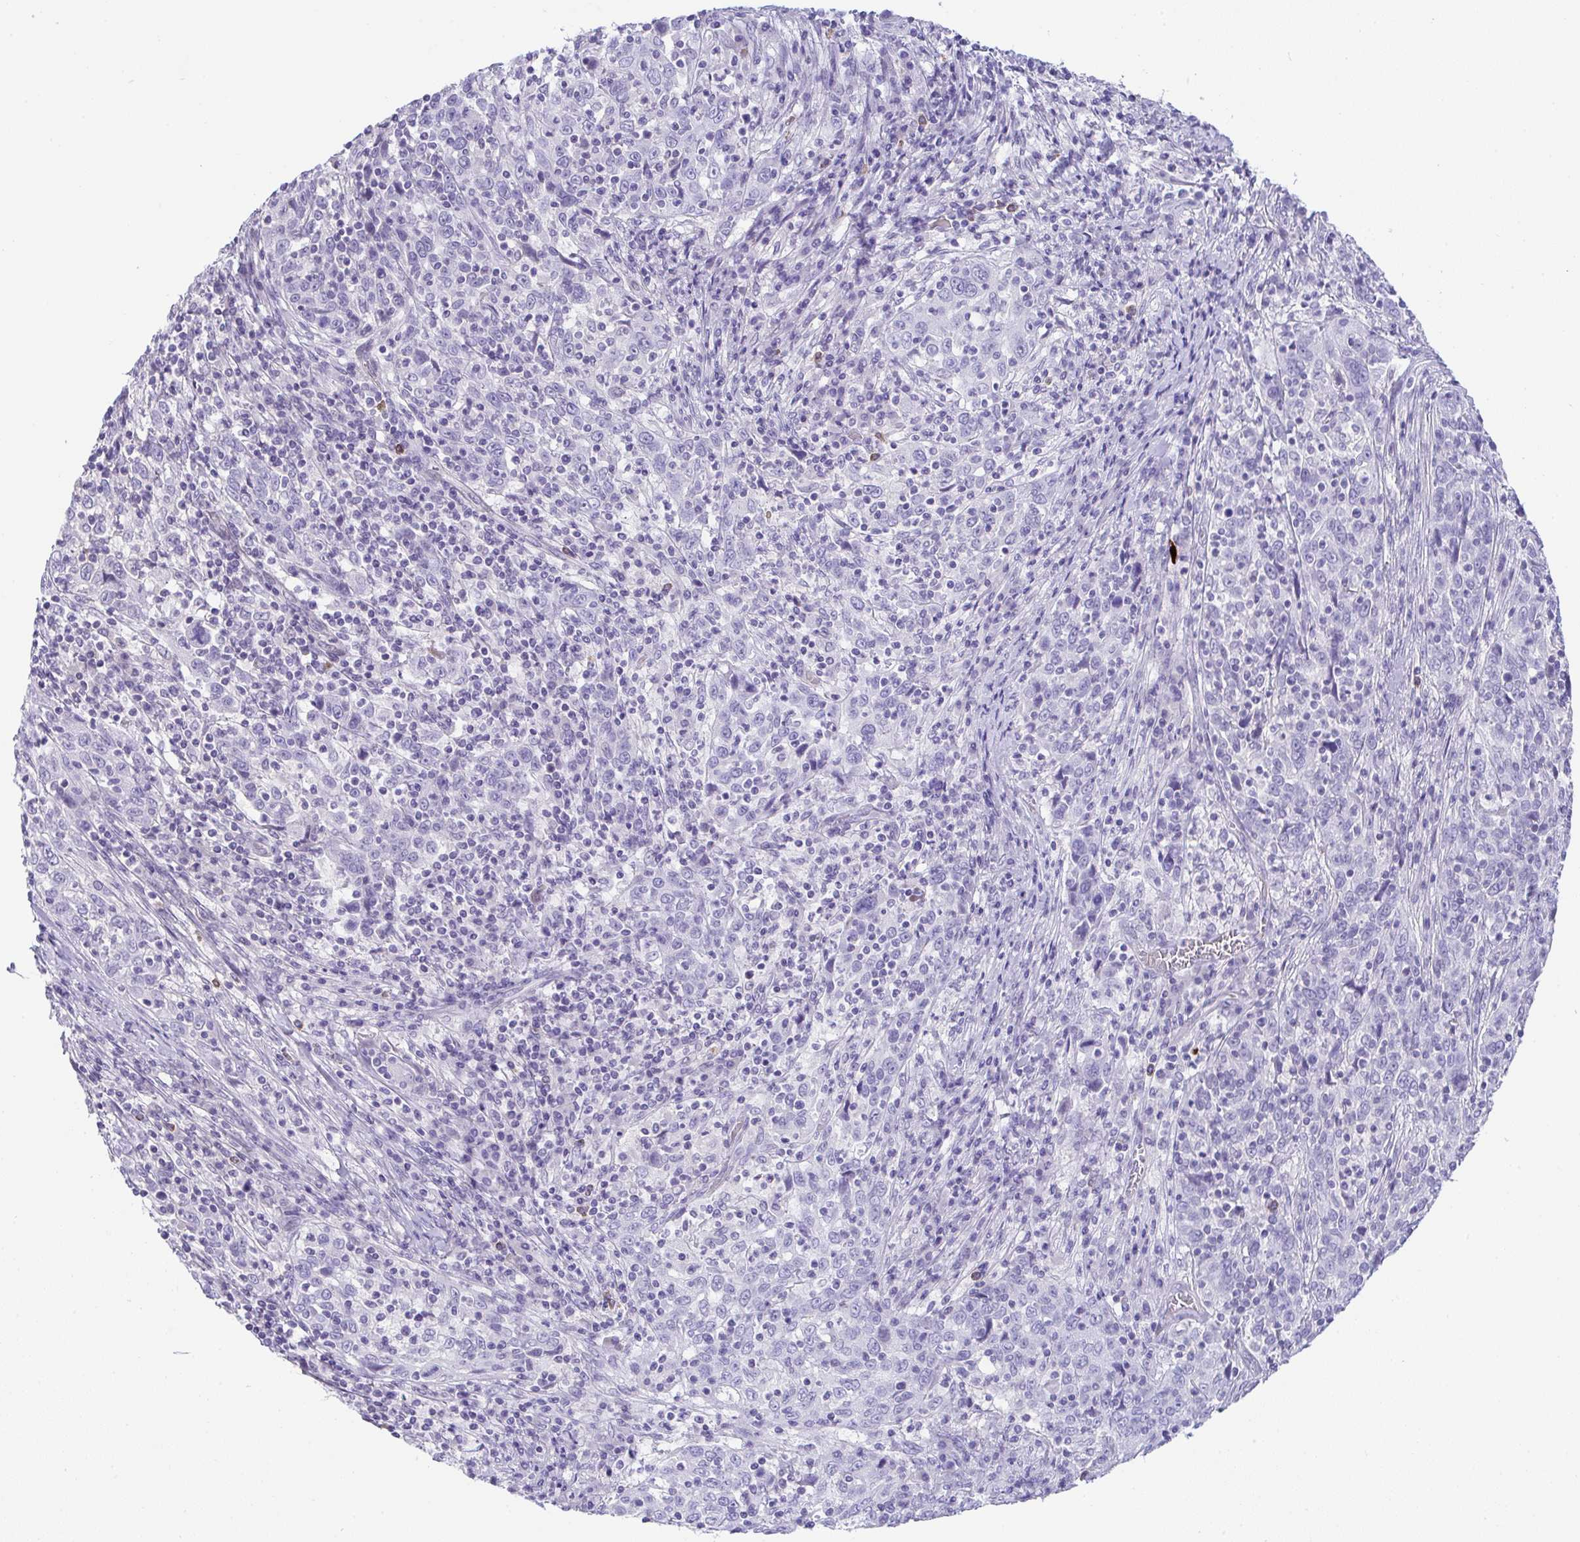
{"staining": {"intensity": "negative", "quantity": "none", "location": "none"}, "tissue": "cervical cancer", "cell_type": "Tumor cells", "image_type": "cancer", "snomed": [{"axis": "morphology", "description": "Squamous cell carcinoma, NOS"}, {"axis": "topography", "description": "Cervix"}], "caption": "Immunohistochemistry micrograph of human cervical cancer (squamous cell carcinoma) stained for a protein (brown), which reveals no expression in tumor cells.", "gene": "KMT2E", "patient": {"sex": "female", "age": 46}}